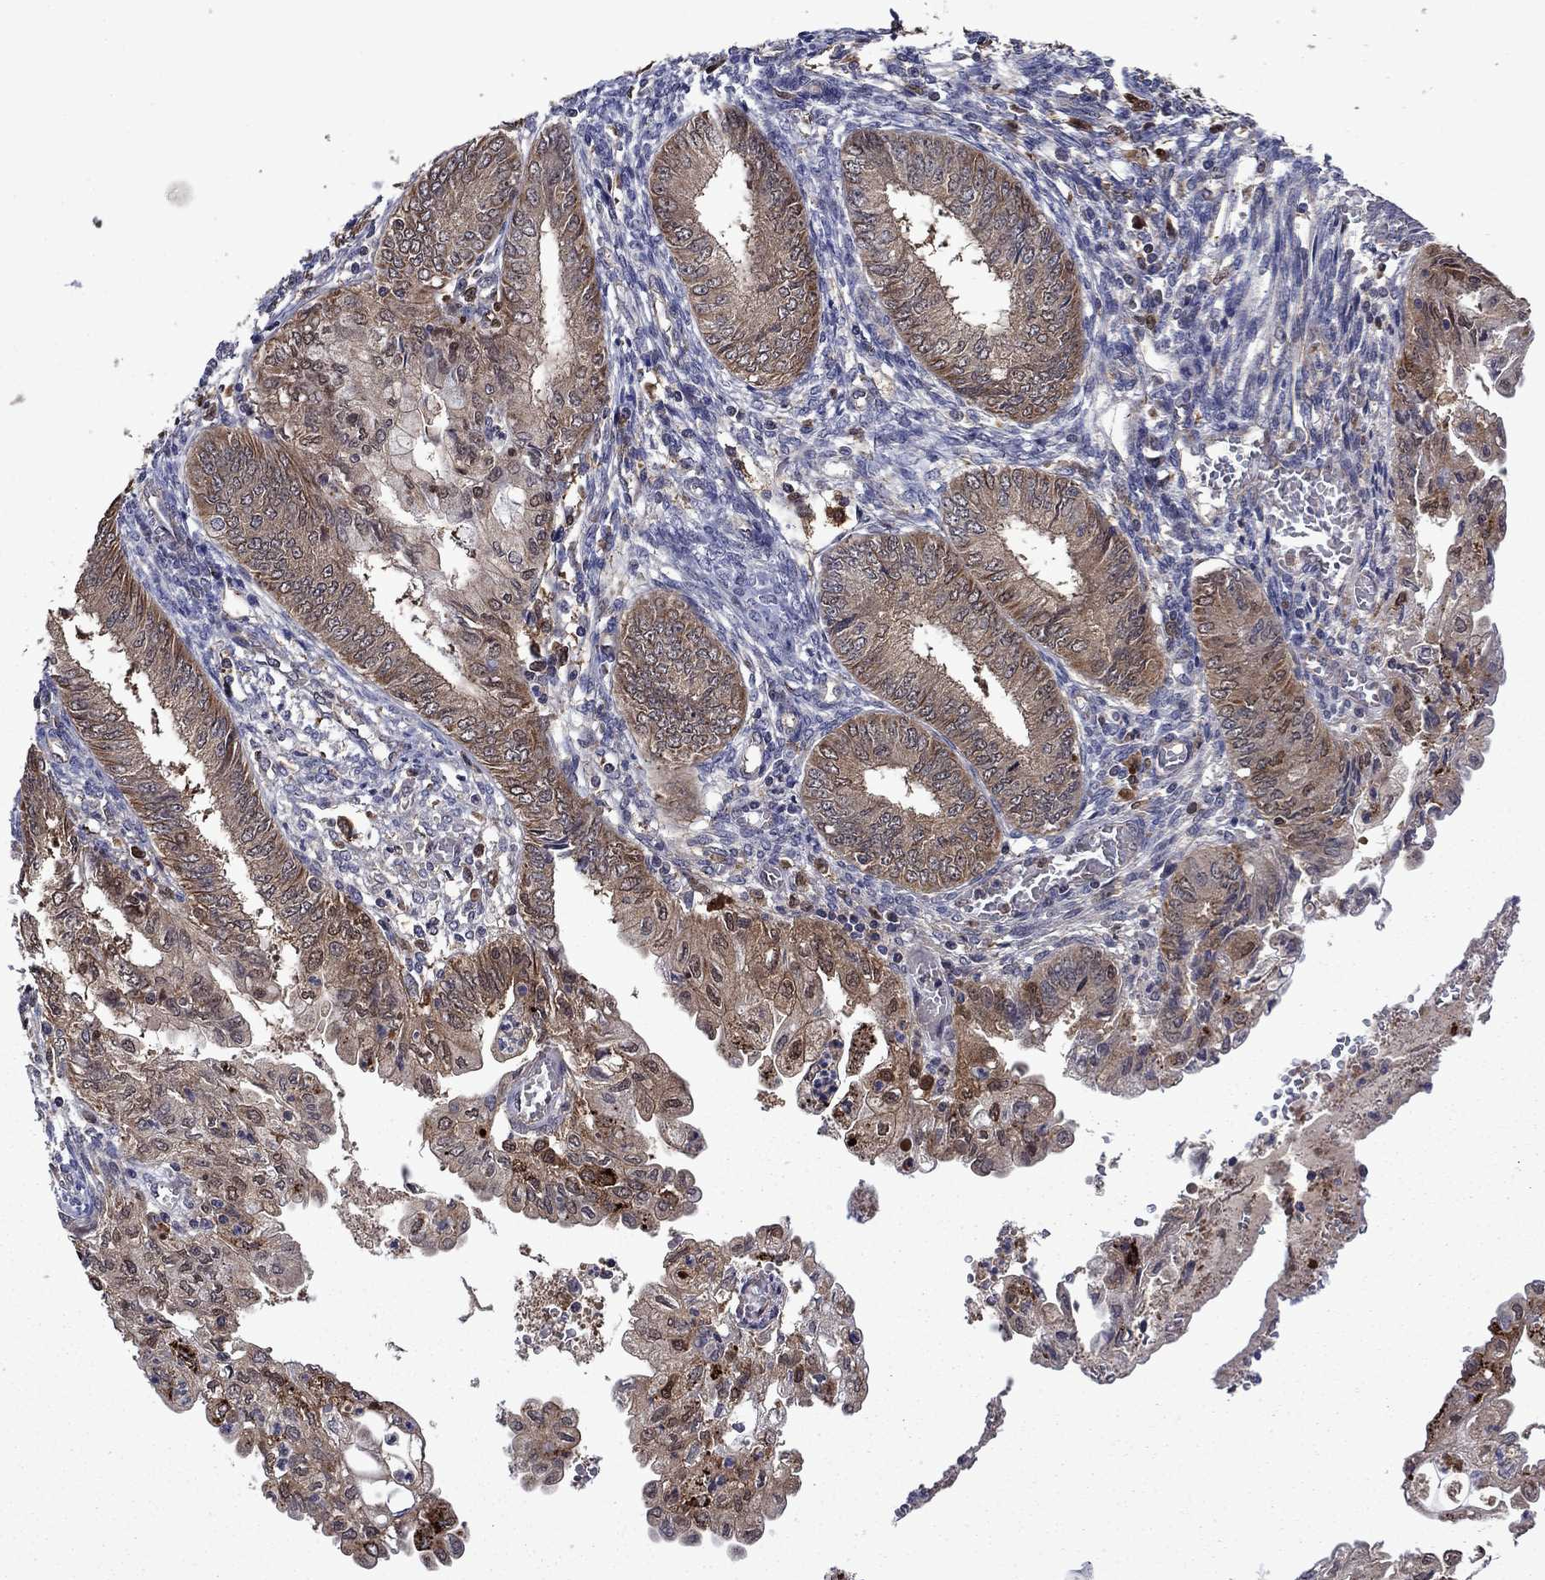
{"staining": {"intensity": "moderate", "quantity": "25%-75%", "location": "cytoplasmic/membranous"}, "tissue": "endometrial cancer", "cell_type": "Tumor cells", "image_type": "cancer", "snomed": [{"axis": "morphology", "description": "Adenocarcinoma, NOS"}, {"axis": "topography", "description": "Endometrium"}], "caption": "Immunohistochemistry staining of endometrial cancer (adenocarcinoma), which demonstrates medium levels of moderate cytoplasmic/membranous staining in approximately 25%-75% of tumor cells indicating moderate cytoplasmic/membranous protein staining. The staining was performed using DAB (3,3'-diaminobenzidine) (brown) for protein detection and nuclei were counterstained in hematoxylin (blue).", "gene": "TPMT", "patient": {"sex": "female", "age": 68}}